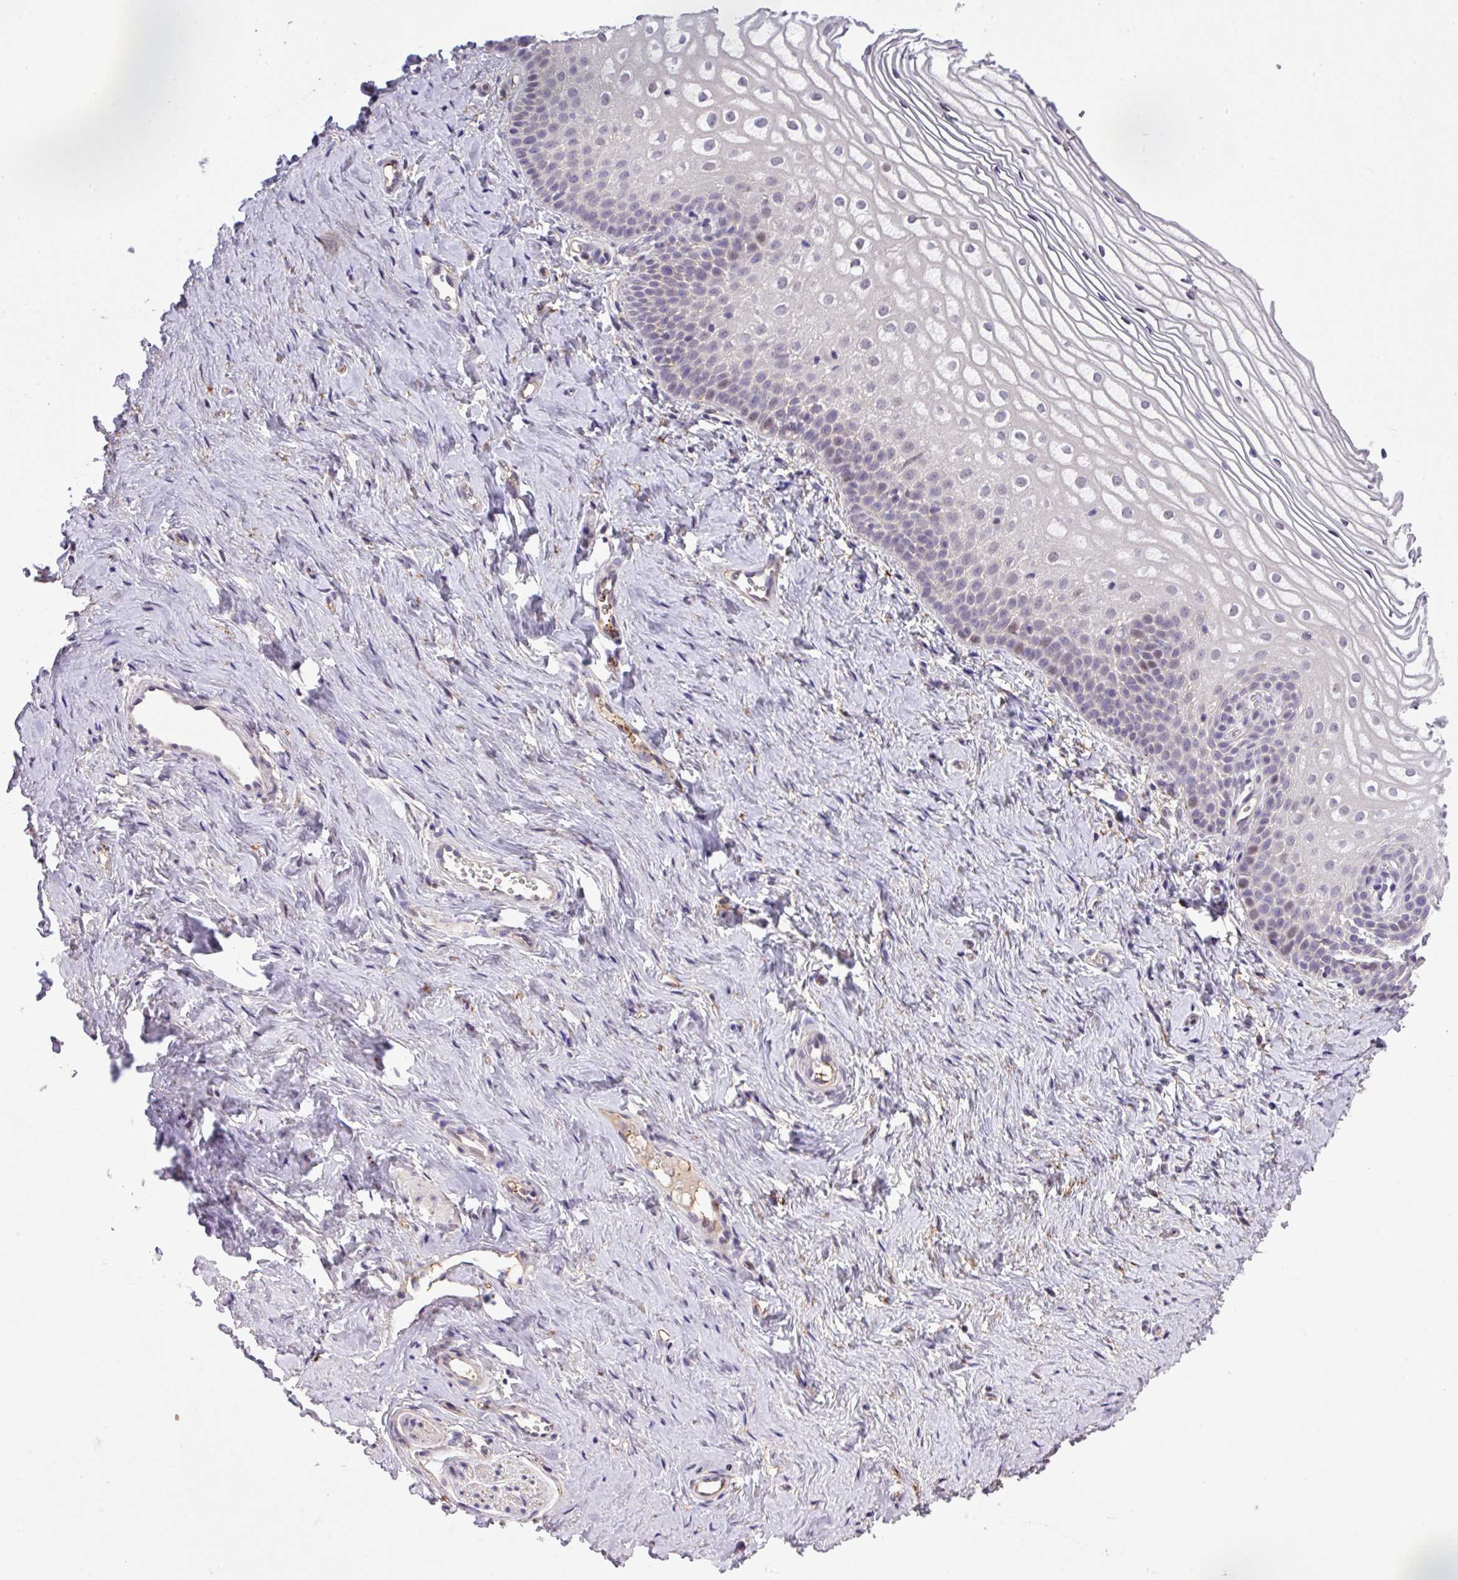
{"staining": {"intensity": "weak", "quantity": "<25%", "location": "nuclear"}, "tissue": "vagina", "cell_type": "Squamous epithelial cells", "image_type": "normal", "snomed": [{"axis": "morphology", "description": "Normal tissue, NOS"}, {"axis": "topography", "description": "Vagina"}], "caption": "Squamous epithelial cells are negative for brown protein staining in normal vagina.", "gene": "RPP25L", "patient": {"sex": "female", "age": 56}}